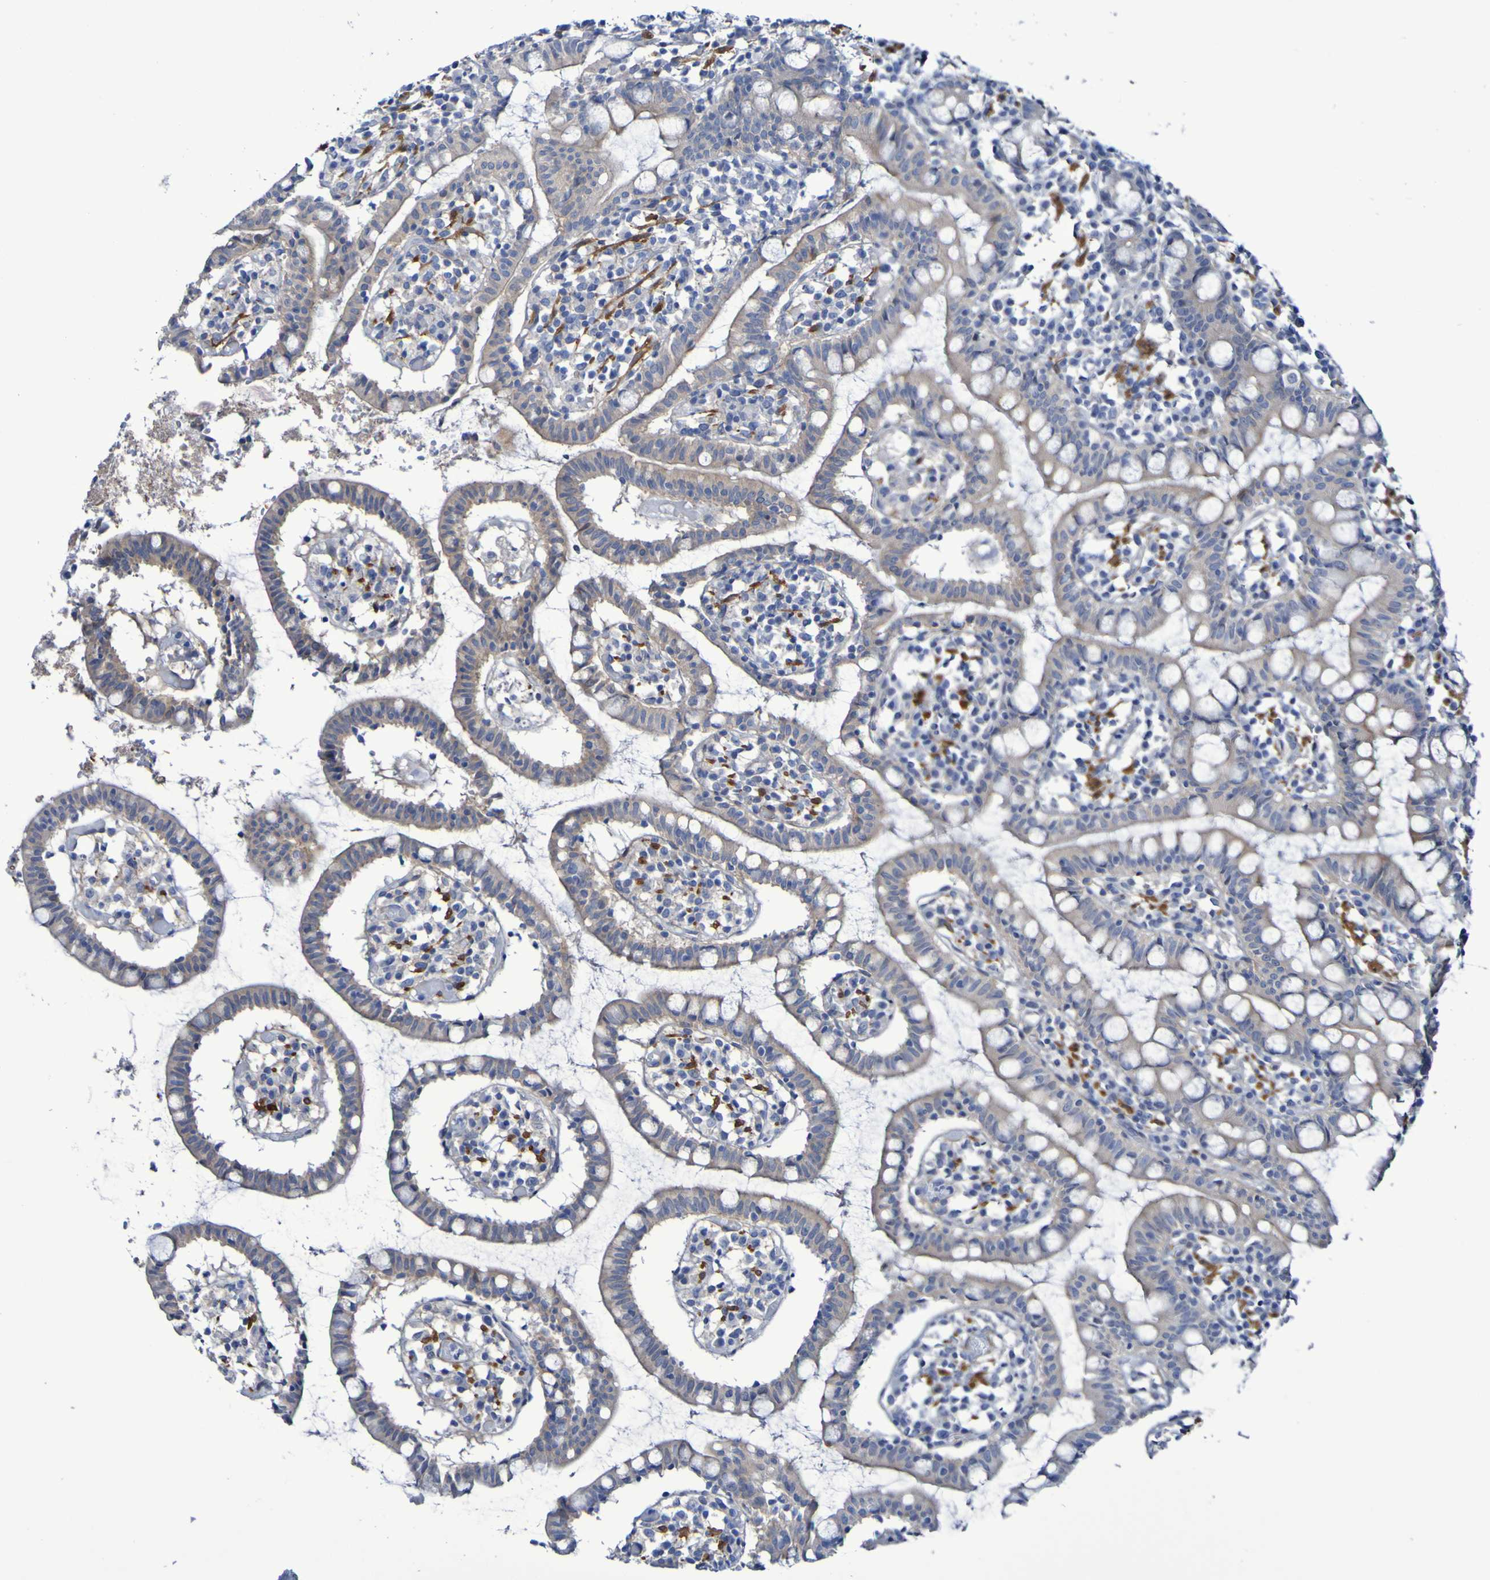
{"staining": {"intensity": "weak", "quantity": "25%-75%", "location": "cytoplasmic/membranous"}, "tissue": "small intestine", "cell_type": "Glandular cells", "image_type": "normal", "snomed": [{"axis": "morphology", "description": "Normal tissue, NOS"}, {"axis": "morphology", "description": "Cystadenocarcinoma, serous, Metastatic site"}, {"axis": "topography", "description": "Small intestine"}], "caption": "Brown immunohistochemical staining in unremarkable human small intestine reveals weak cytoplasmic/membranous expression in about 25%-75% of glandular cells. The staining is performed using DAB brown chromogen to label protein expression. The nuclei are counter-stained blue using hematoxylin.", "gene": "LPP", "patient": {"sex": "female", "age": 61}}